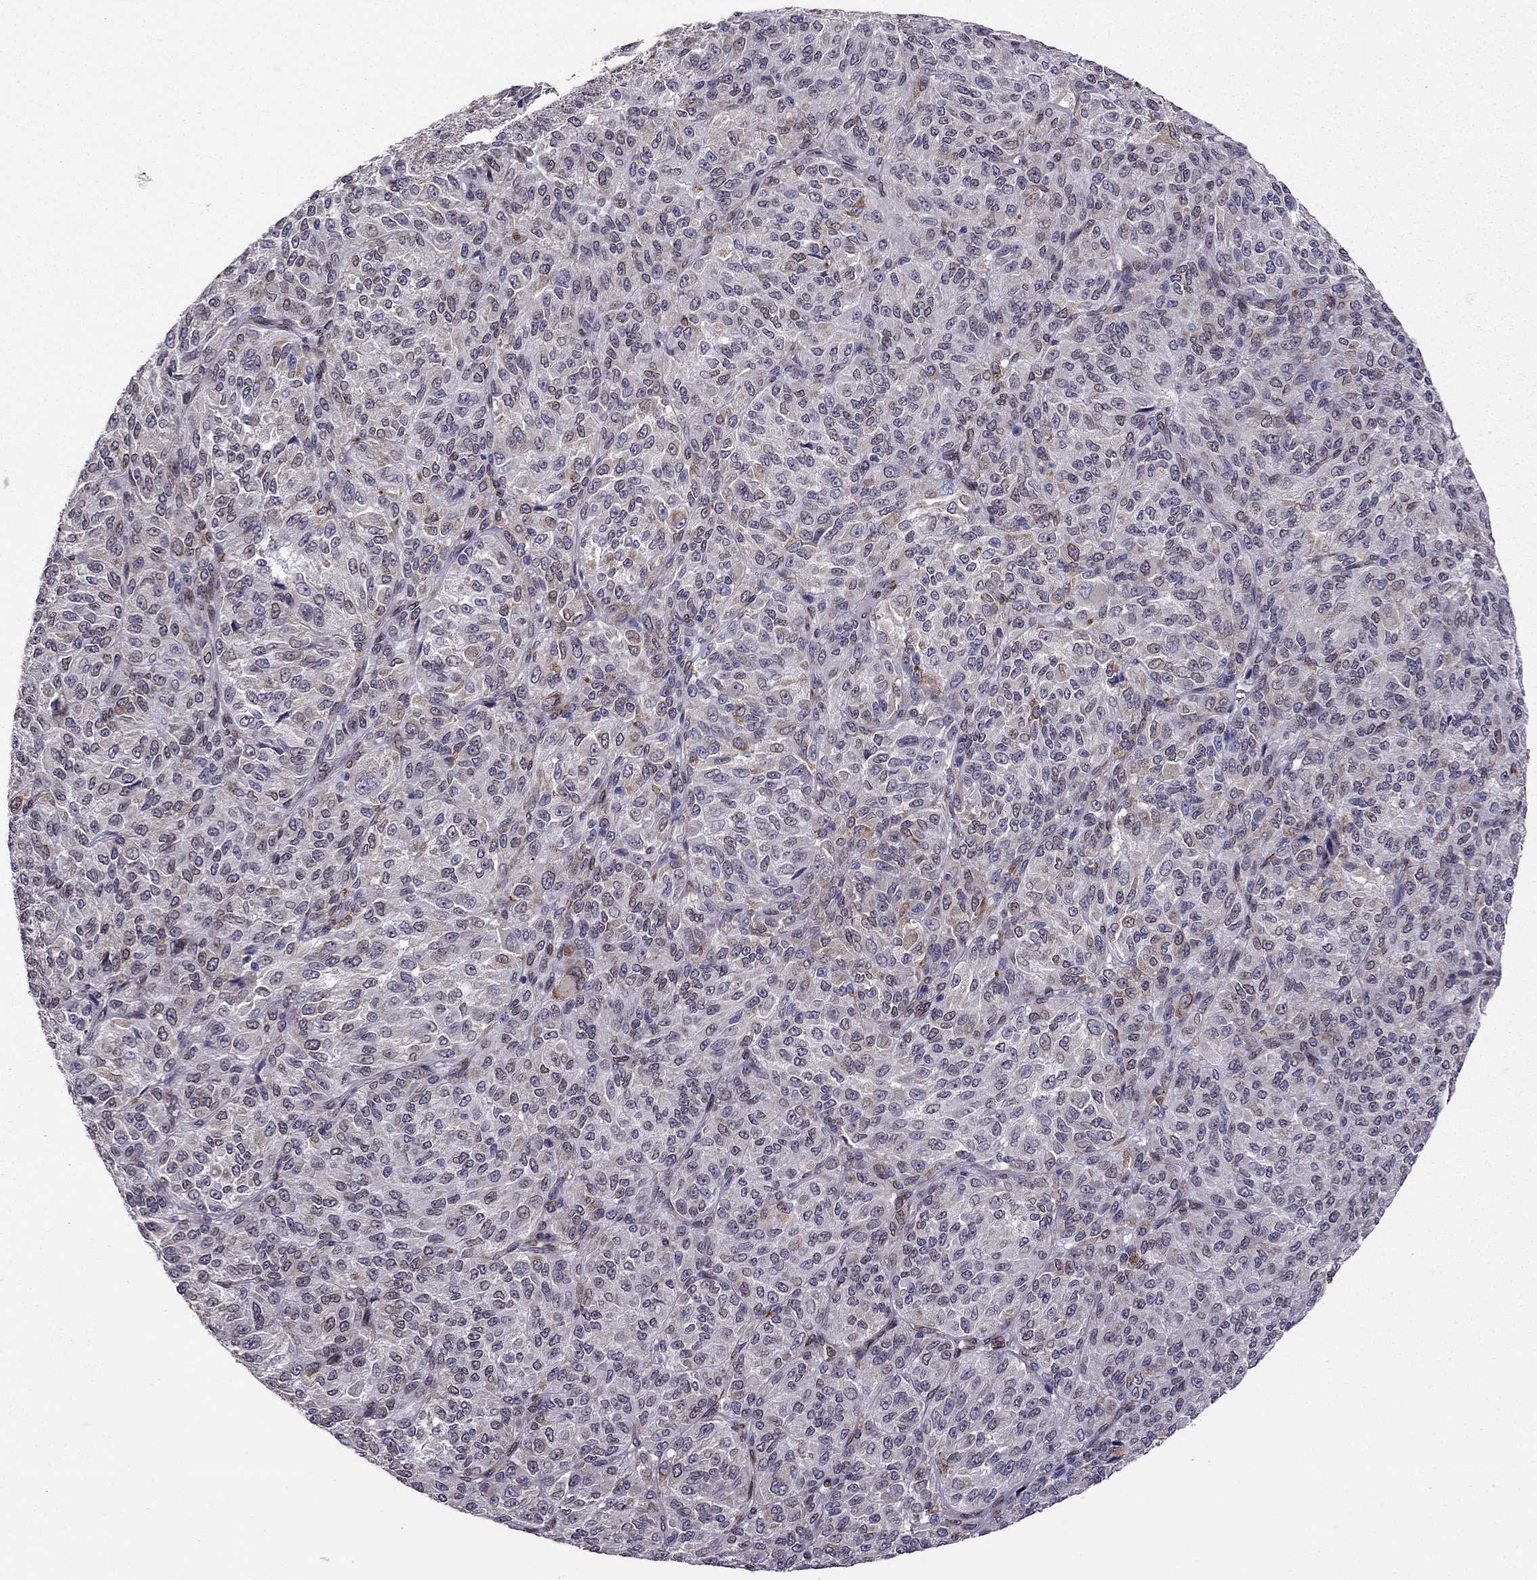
{"staining": {"intensity": "moderate", "quantity": "<25%", "location": "cytoplasmic/membranous"}, "tissue": "melanoma", "cell_type": "Tumor cells", "image_type": "cancer", "snomed": [{"axis": "morphology", "description": "Malignant melanoma, Metastatic site"}, {"axis": "topography", "description": "Brain"}], "caption": "About <25% of tumor cells in malignant melanoma (metastatic site) demonstrate moderate cytoplasmic/membranous protein expression as visualized by brown immunohistochemical staining.", "gene": "IKBIP", "patient": {"sex": "female", "age": 56}}